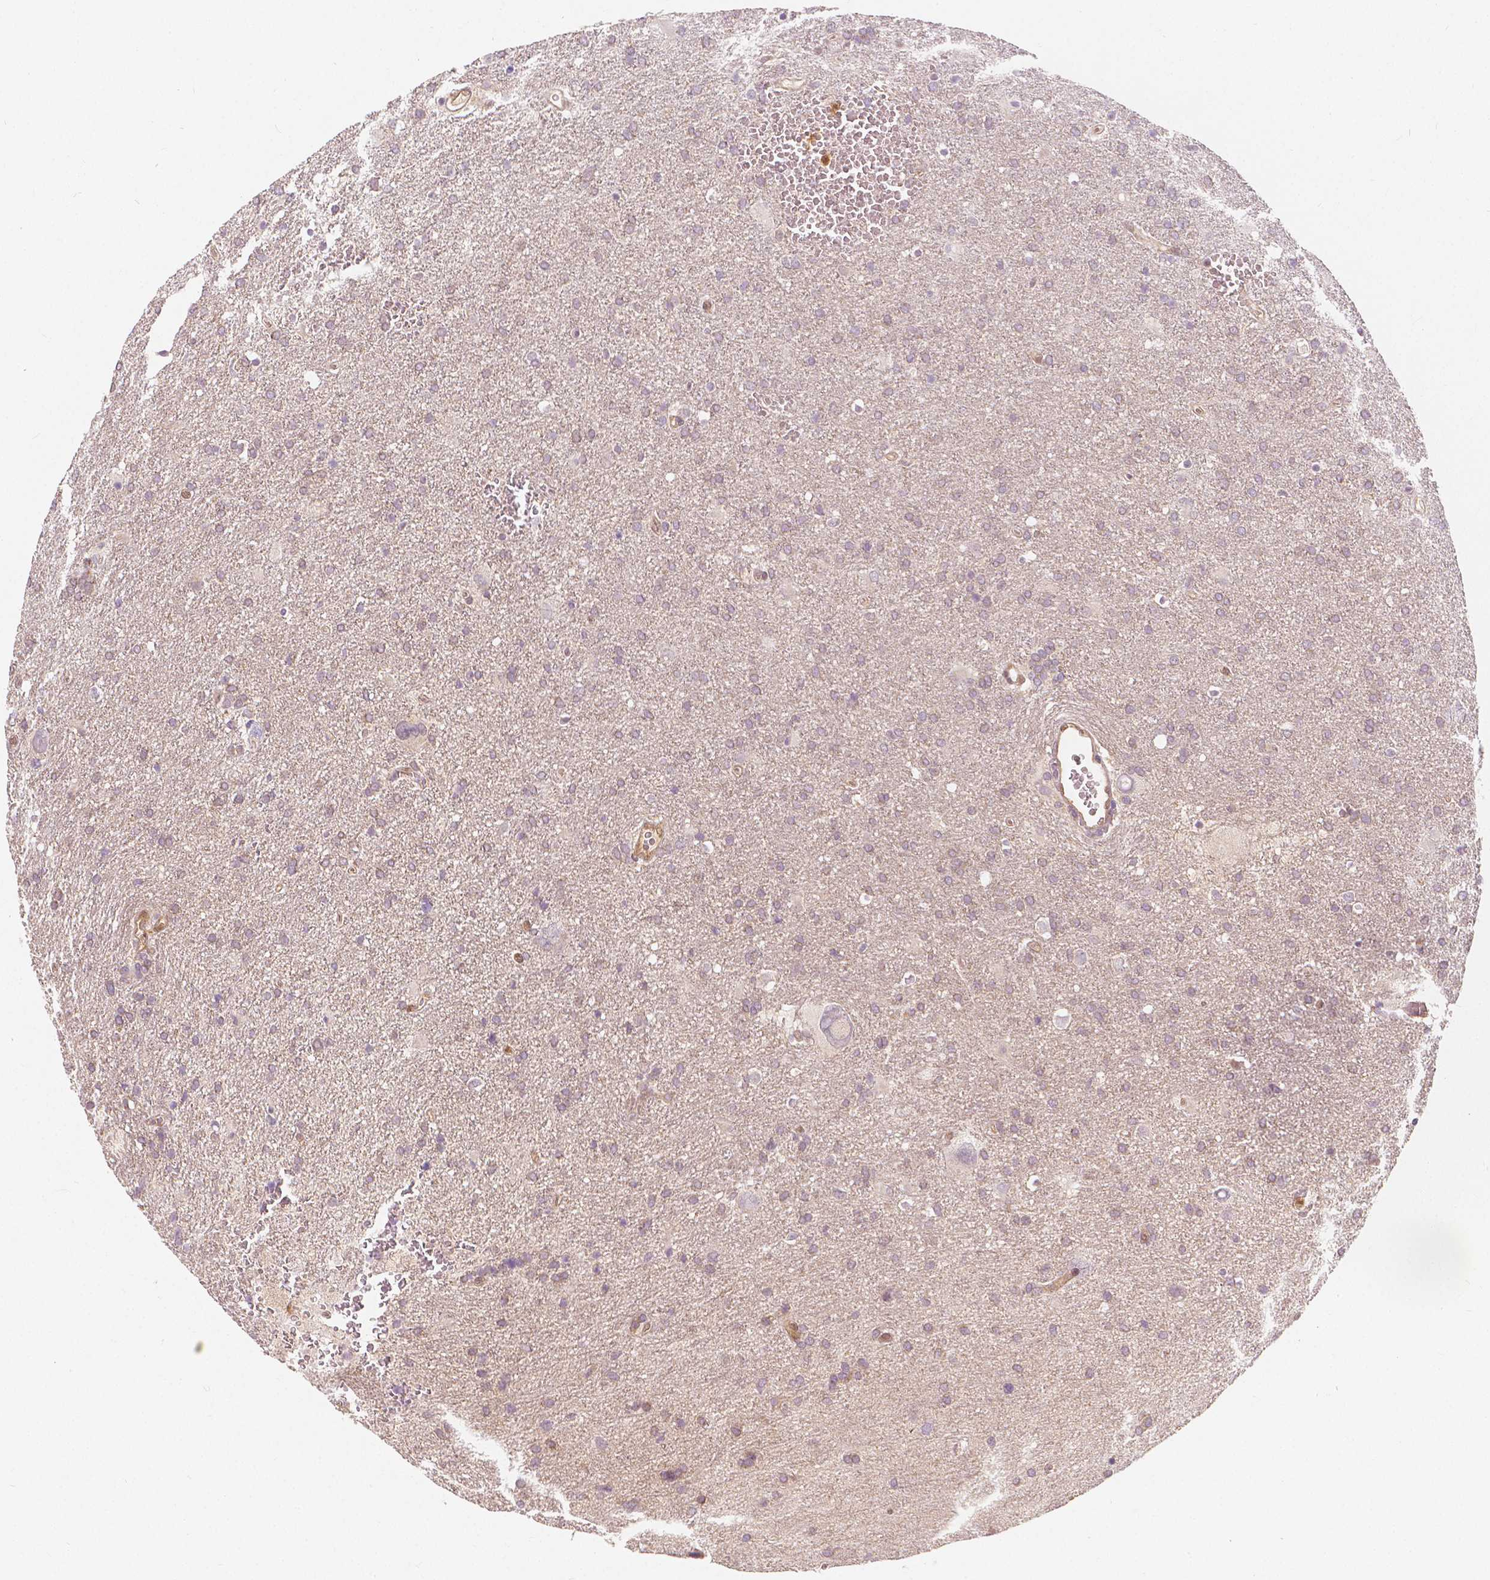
{"staining": {"intensity": "weak", "quantity": "<25%", "location": "cytoplasmic/membranous"}, "tissue": "glioma", "cell_type": "Tumor cells", "image_type": "cancer", "snomed": [{"axis": "morphology", "description": "Glioma, malignant, Low grade"}, {"axis": "topography", "description": "Brain"}], "caption": "DAB (3,3'-diaminobenzidine) immunohistochemical staining of malignant glioma (low-grade) displays no significant expression in tumor cells.", "gene": "NAPRT", "patient": {"sex": "male", "age": 66}}